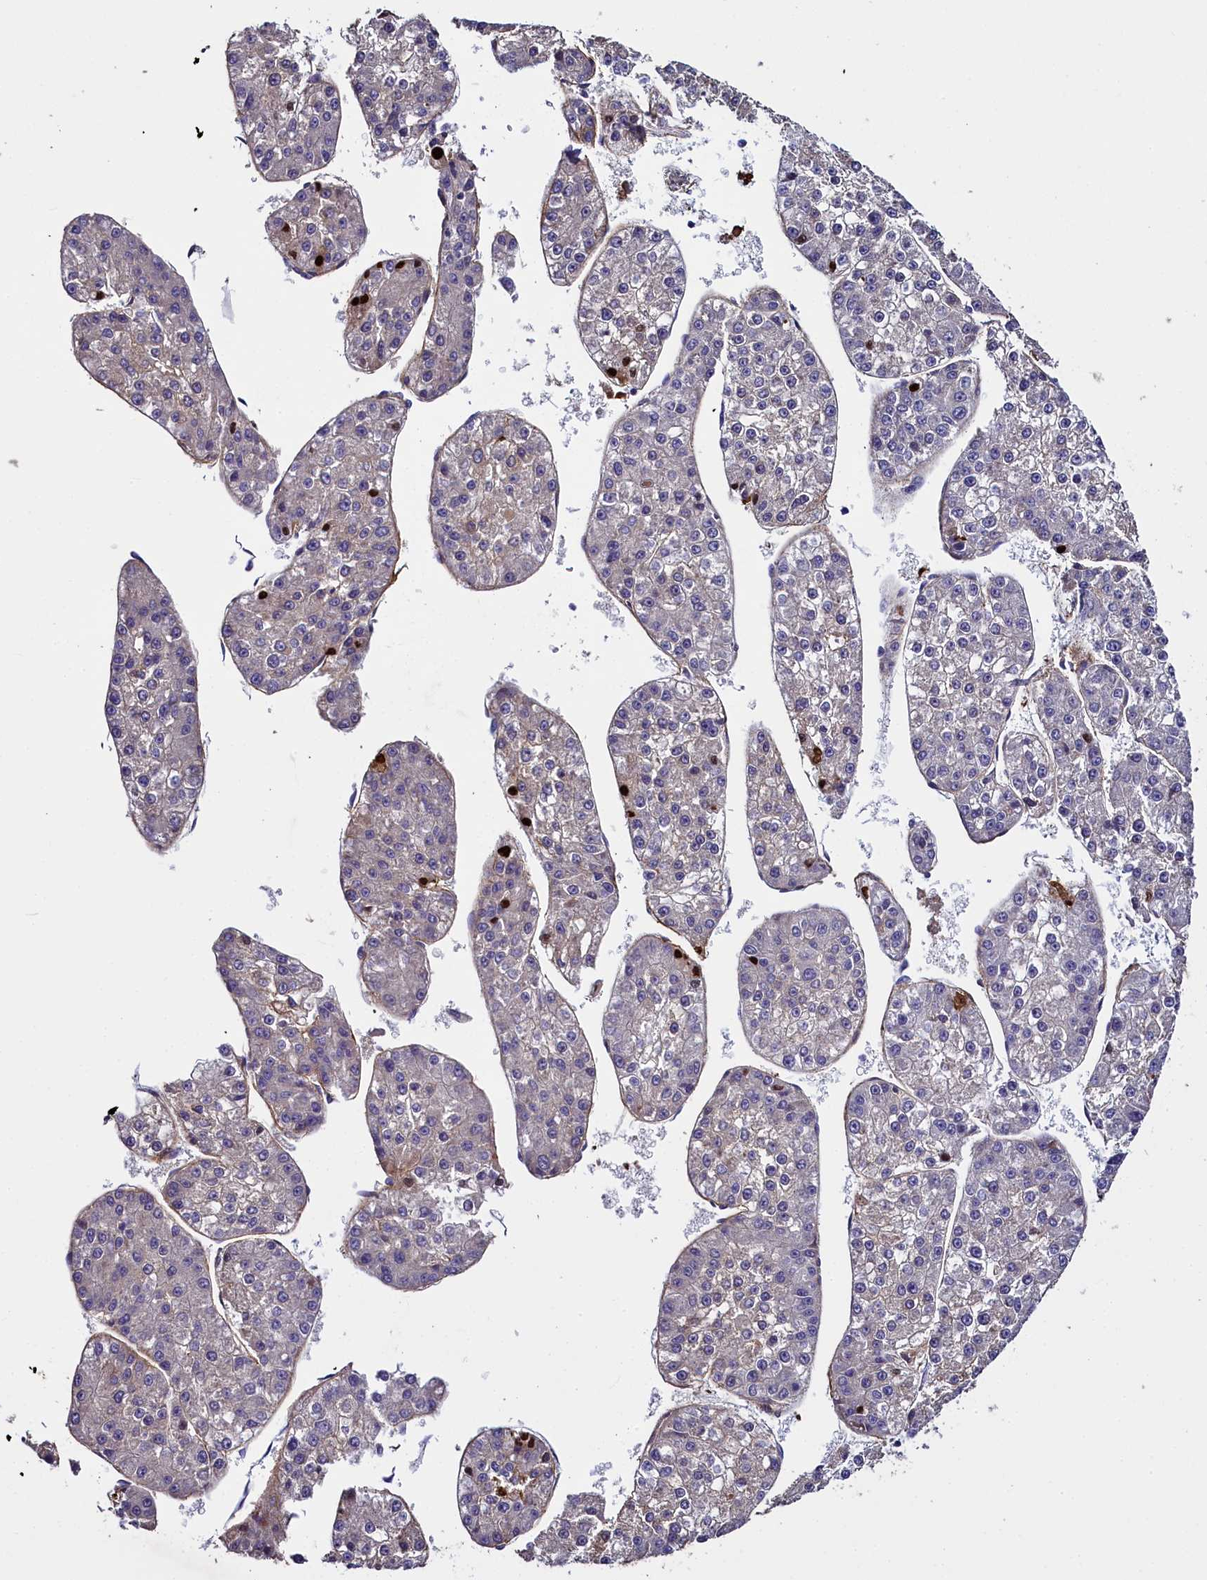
{"staining": {"intensity": "negative", "quantity": "none", "location": "none"}, "tissue": "liver cancer", "cell_type": "Tumor cells", "image_type": "cancer", "snomed": [{"axis": "morphology", "description": "Carcinoma, Hepatocellular, NOS"}, {"axis": "topography", "description": "Liver"}], "caption": "The histopathology image displays no staining of tumor cells in liver cancer.", "gene": "MRC2", "patient": {"sex": "female", "age": 73}}